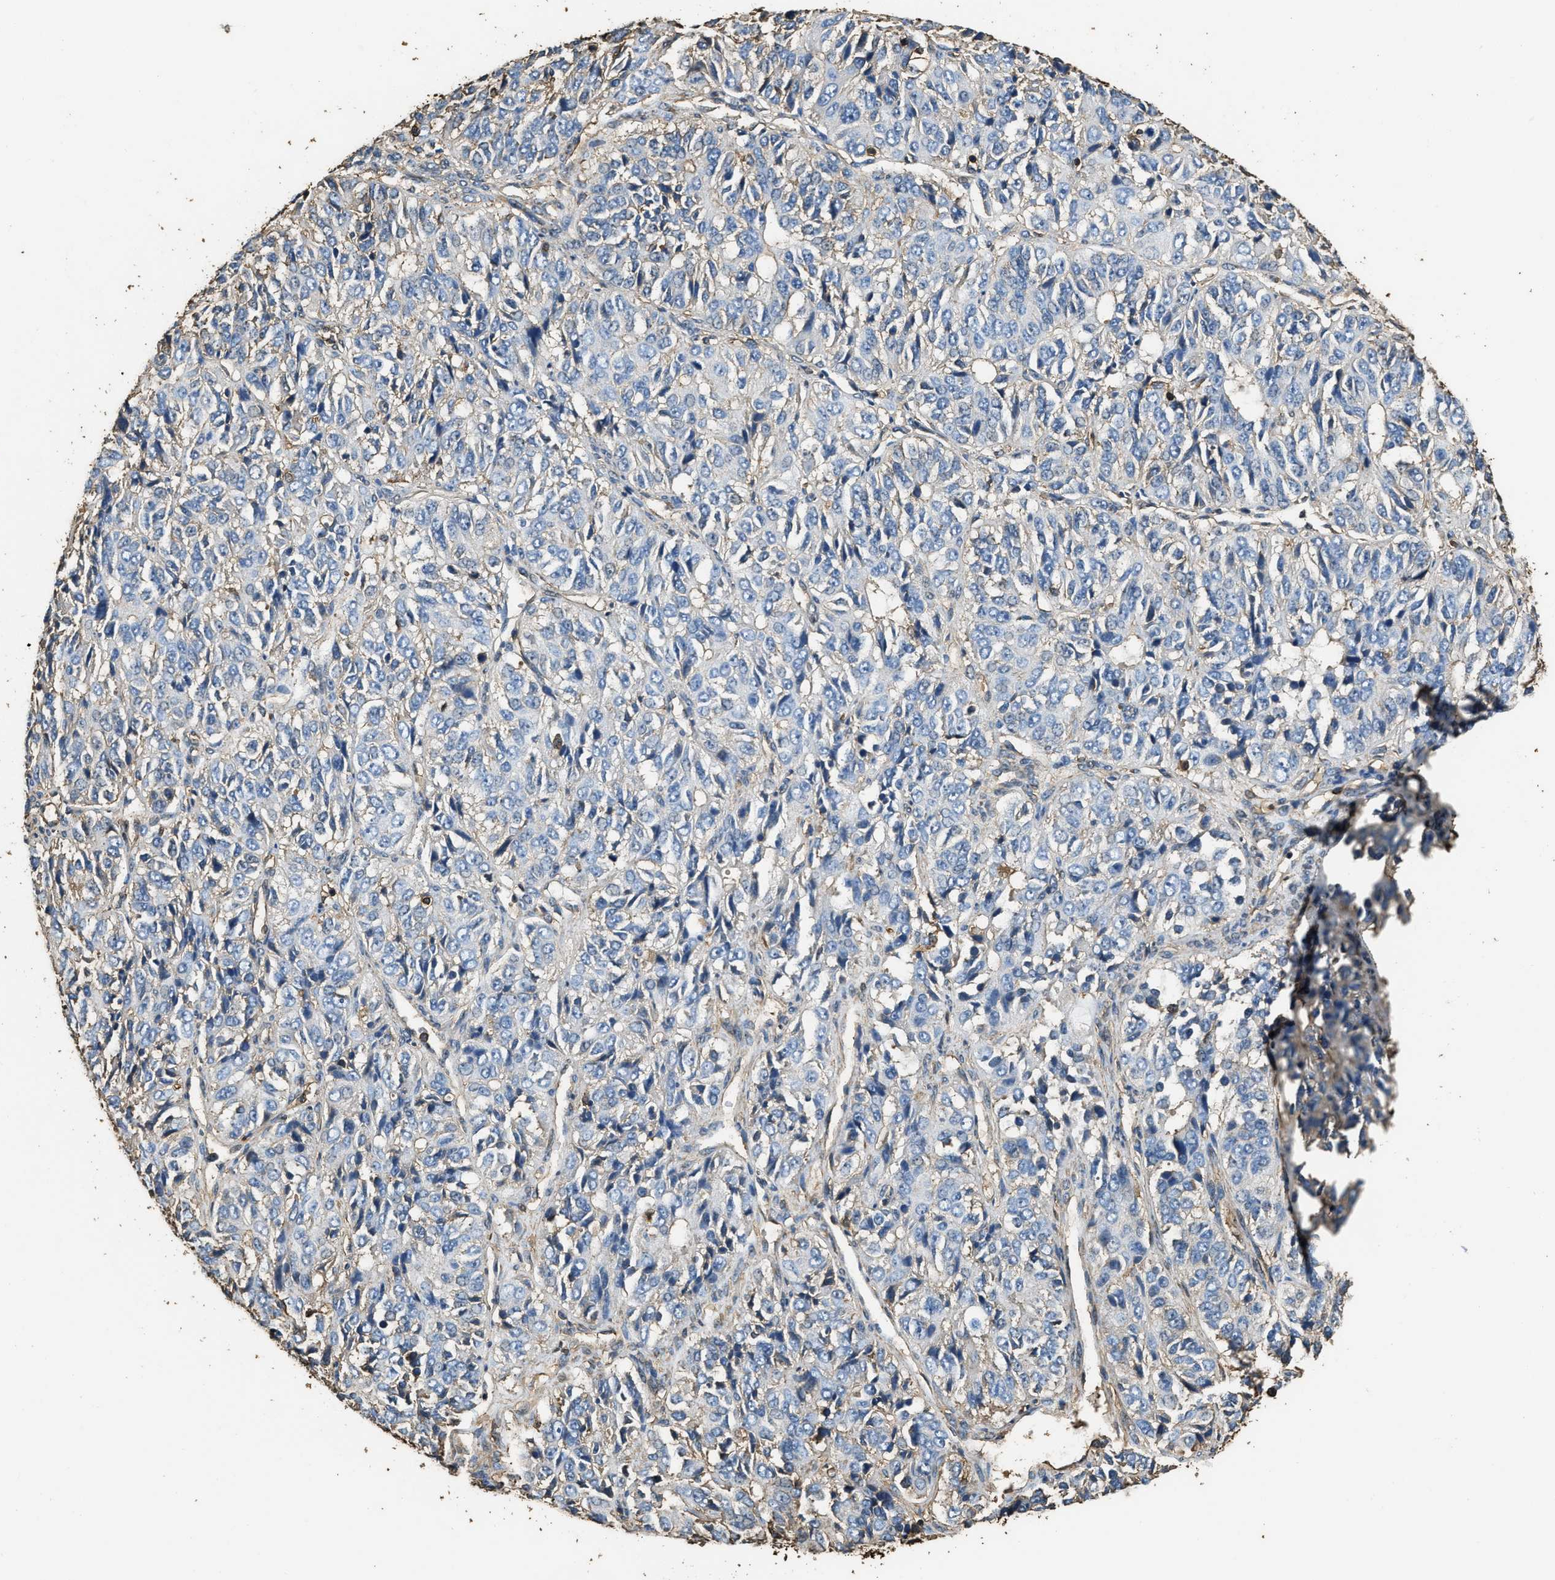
{"staining": {"intensity": "moderate", "quantity": "<25%", "location": "cytoplasmic/membranous"}, "tissue": "ovarian cancer", "cell_type": "Tumor cells", "image_type": "cancer", "snomed": [{"axis": "morphology", "description": "Carcinoma, endometroid"}, {"axis": "topography", "description": "Ovary"}], "caption": "Protein expression analysis of endometroid carcinoma (ovarian) displays moderate cytoplasmic/membranous staining in about <25% of tumor cells. (brown staining indicates protein expression, while blue staining denotes nuclei).", "gene": "ACCS", "patient": {"sex": "female", "age": 51}}